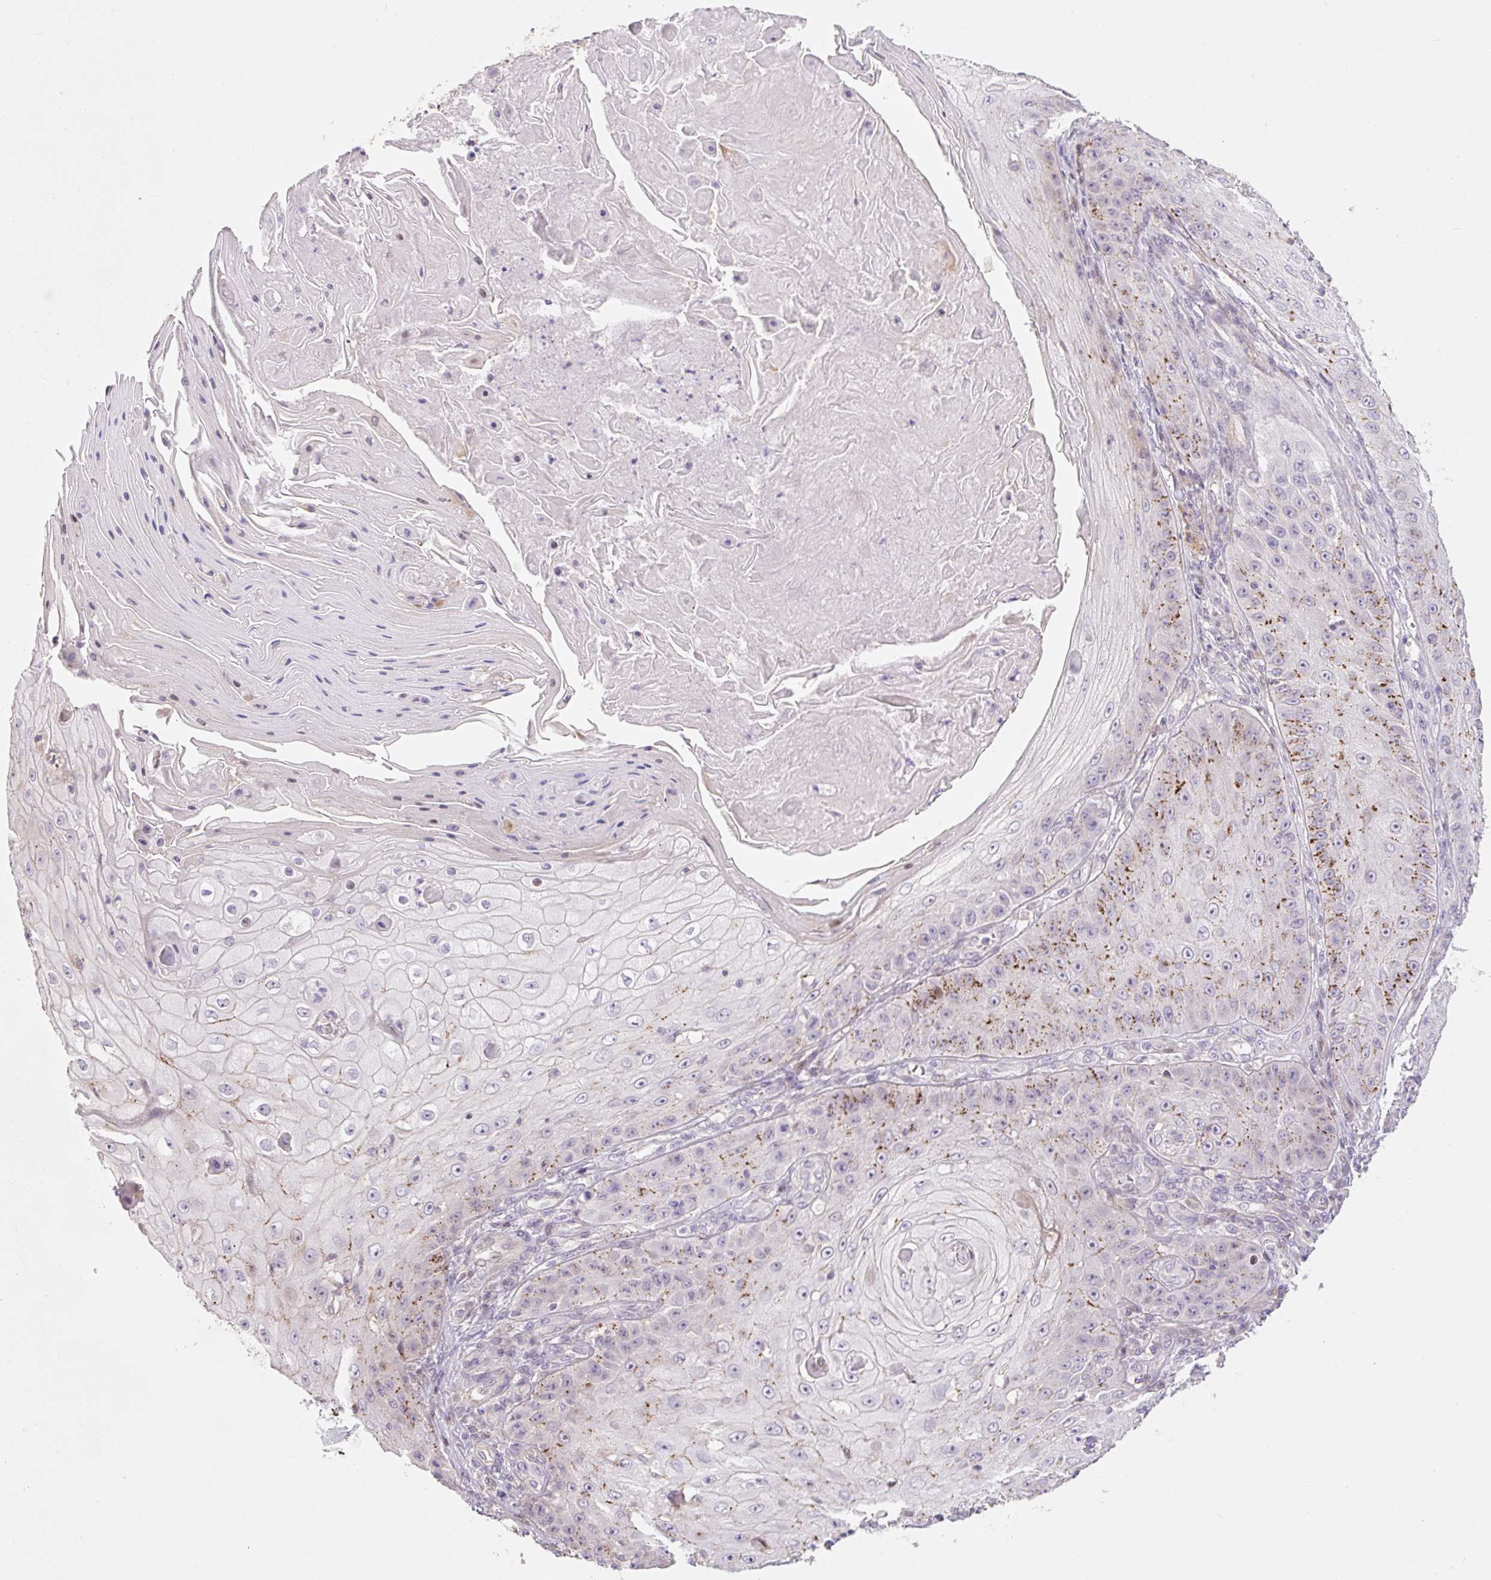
{"staining": {"intensity": "moderate", "quantity": "25%-75%", "location": "cytoplasmic/membranous"}, "tissue": "skin cancer", "cell_type": "Tumor cells", "image_type": "cancer", "snomed": [{"axis": "morphology", "description": "Squamous cell carcinoma, NOS"}, {"axis": "topography", "description": "Skin"}], "caption": "Skin cancer (squamous cell carcinoma) tissue demonstrates moderate cytoplasmic/membranous expression in approximately 25%-75% of tumor cells, visualized by immunohistochemistry.", "gene": "ZNF552", "patient": {"sex": "male", "age": 70}}